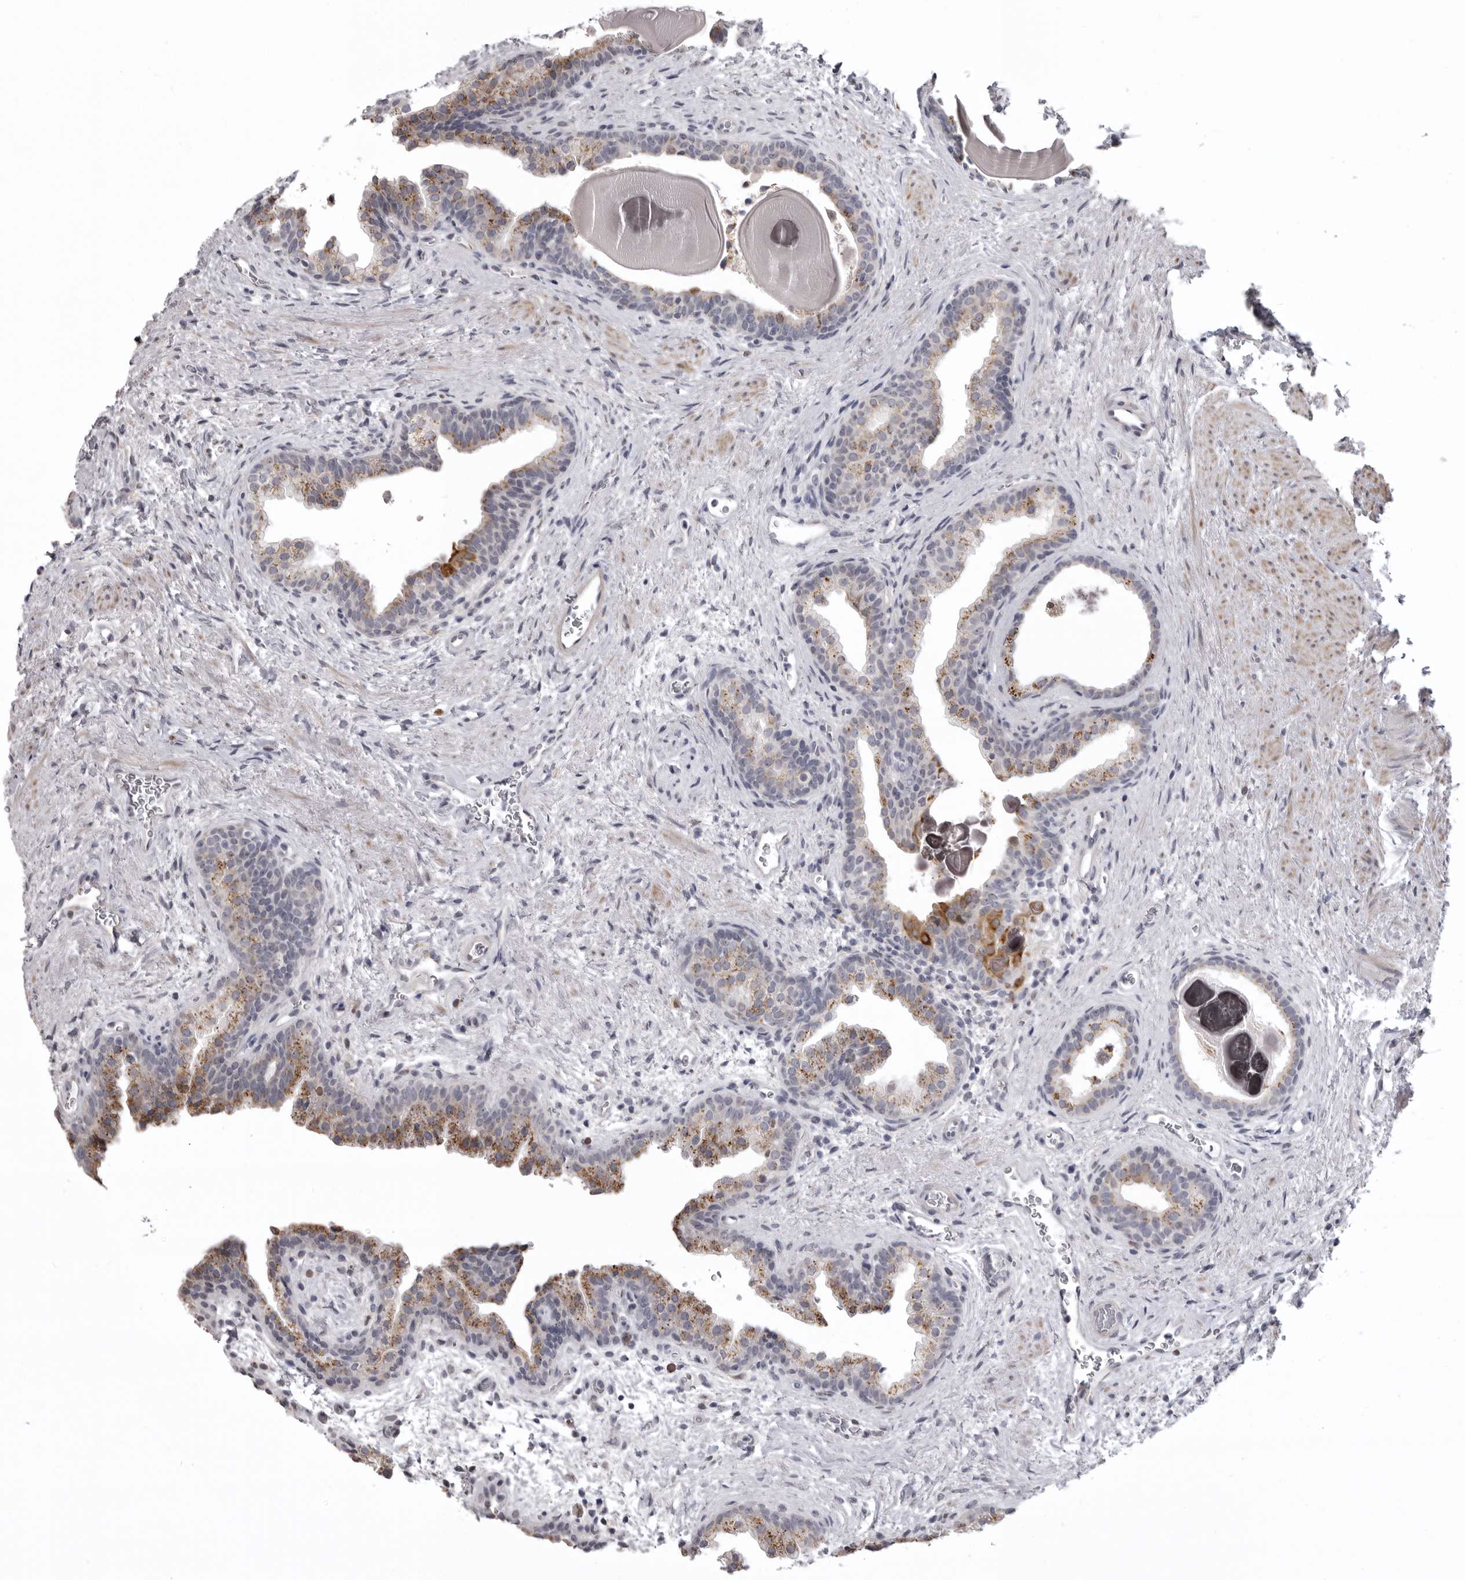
{"staining": {"intensity": "moderate", "quantity": "<25%", "location": "cytoplasmic/membranous"}, "tissue": "prostate", "cell_type": "Glandular cells", "image_type": "normal", "snomed": [{"axis": "morphology", "description": "Normal tissue, NOS"}, {"axis": "topography", "description": "Prostate"}], "caption": "Moderate cytoplasmic/membranous protein positivity is present in about <25% of glandular cells in prostate. The protein of interest is shown in brown color, while the nuclei are stained blue.", "gene": "NCEH1", "patient": {"sex": "male", "age": 48}}